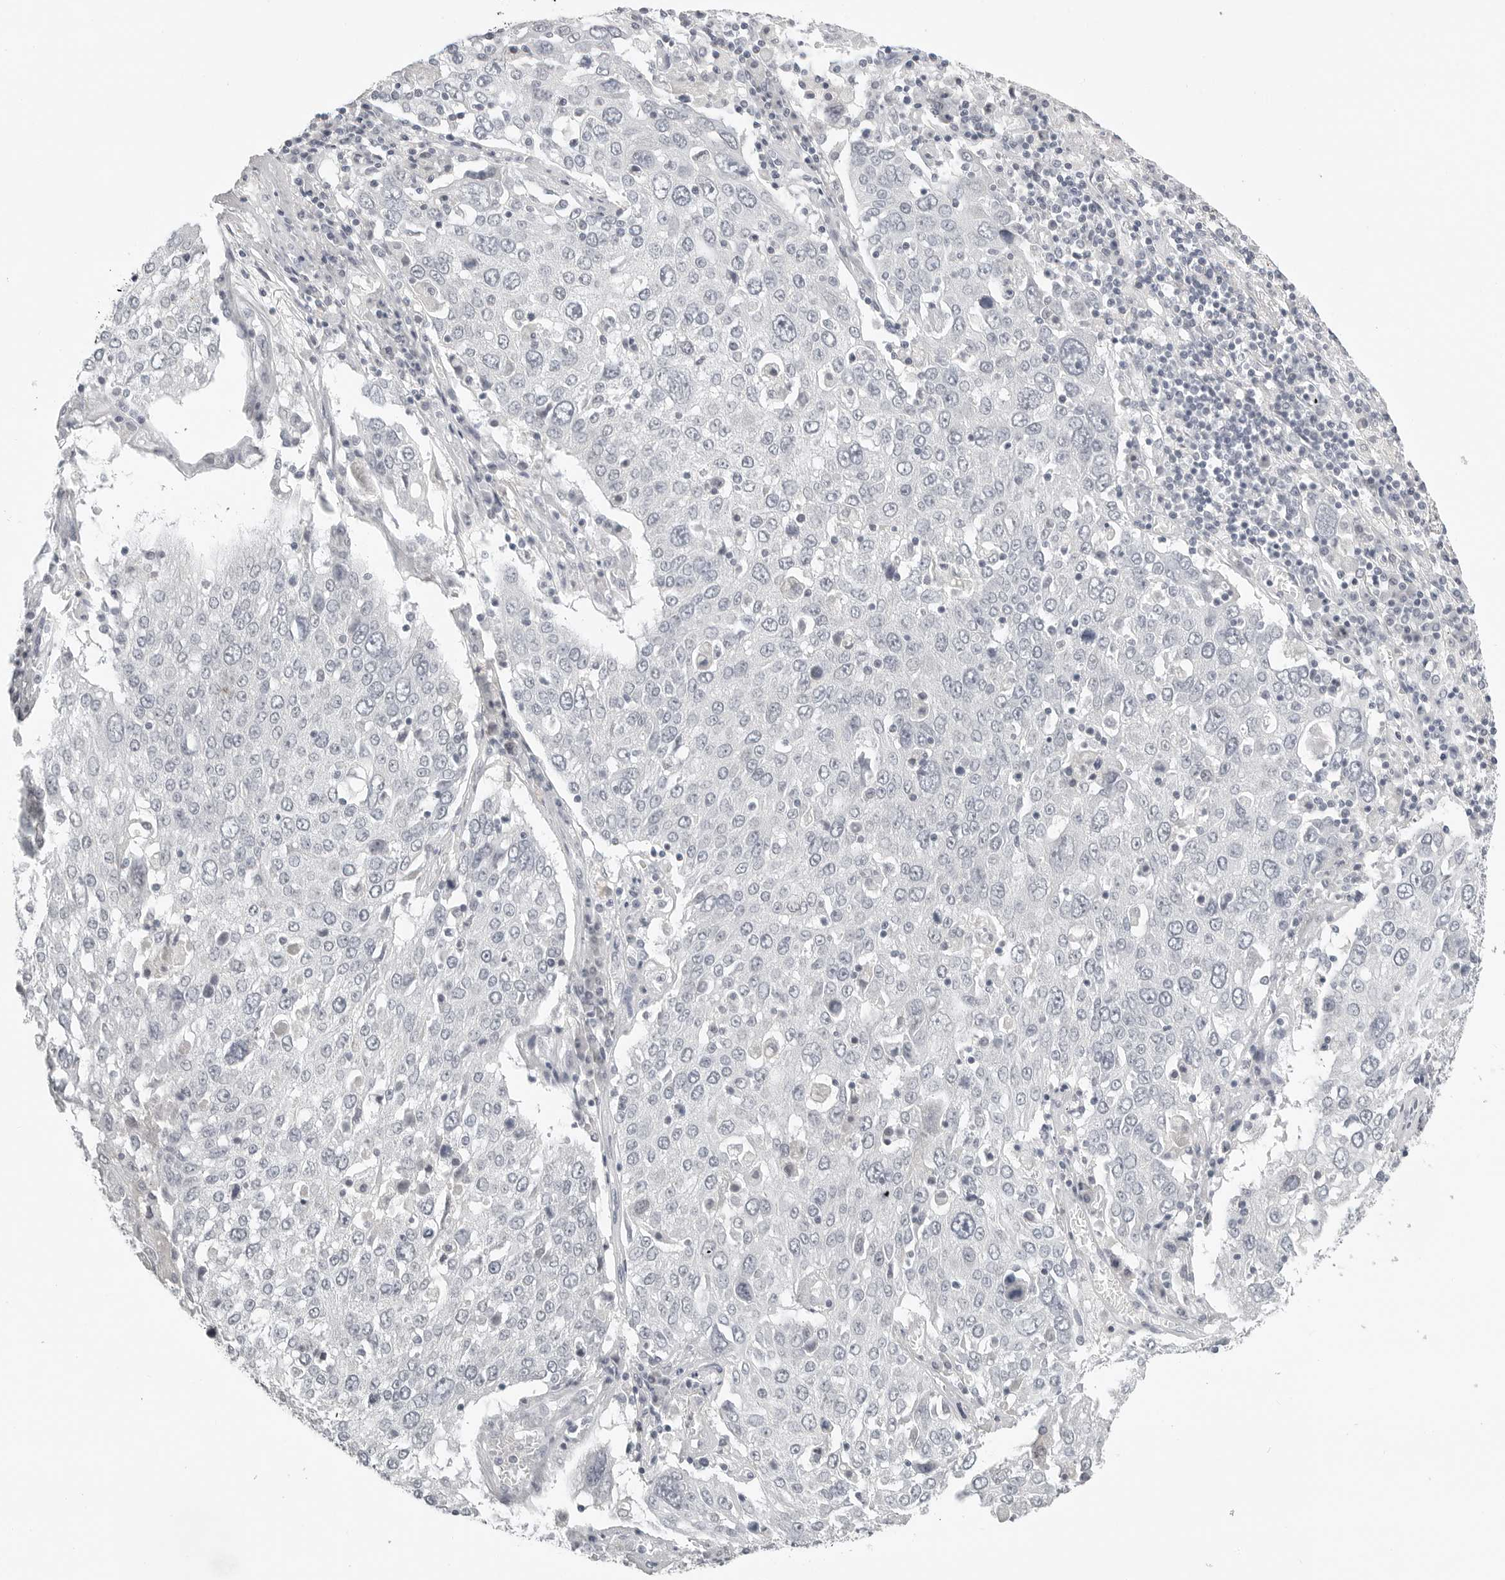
{"staining": {"intensity": "negative", "quantity": "none", "location": "none"}, "tissue": "lung cancer", "cell_type": "Tumor cells", "image_type": "cancer", "snomed": [{"axis": "morphology", "description": "Squamous cell carcinoma, NOS"}, {"axis": "topography", "description": "Lung"}], "caption": "Human lung squamous cell carcinoma stained for a protein using immunohistochemistry demonstrates no expression in tumor cells.", "gene": "BPIFA1", "patient": {"sex": "male", "age": 65}}